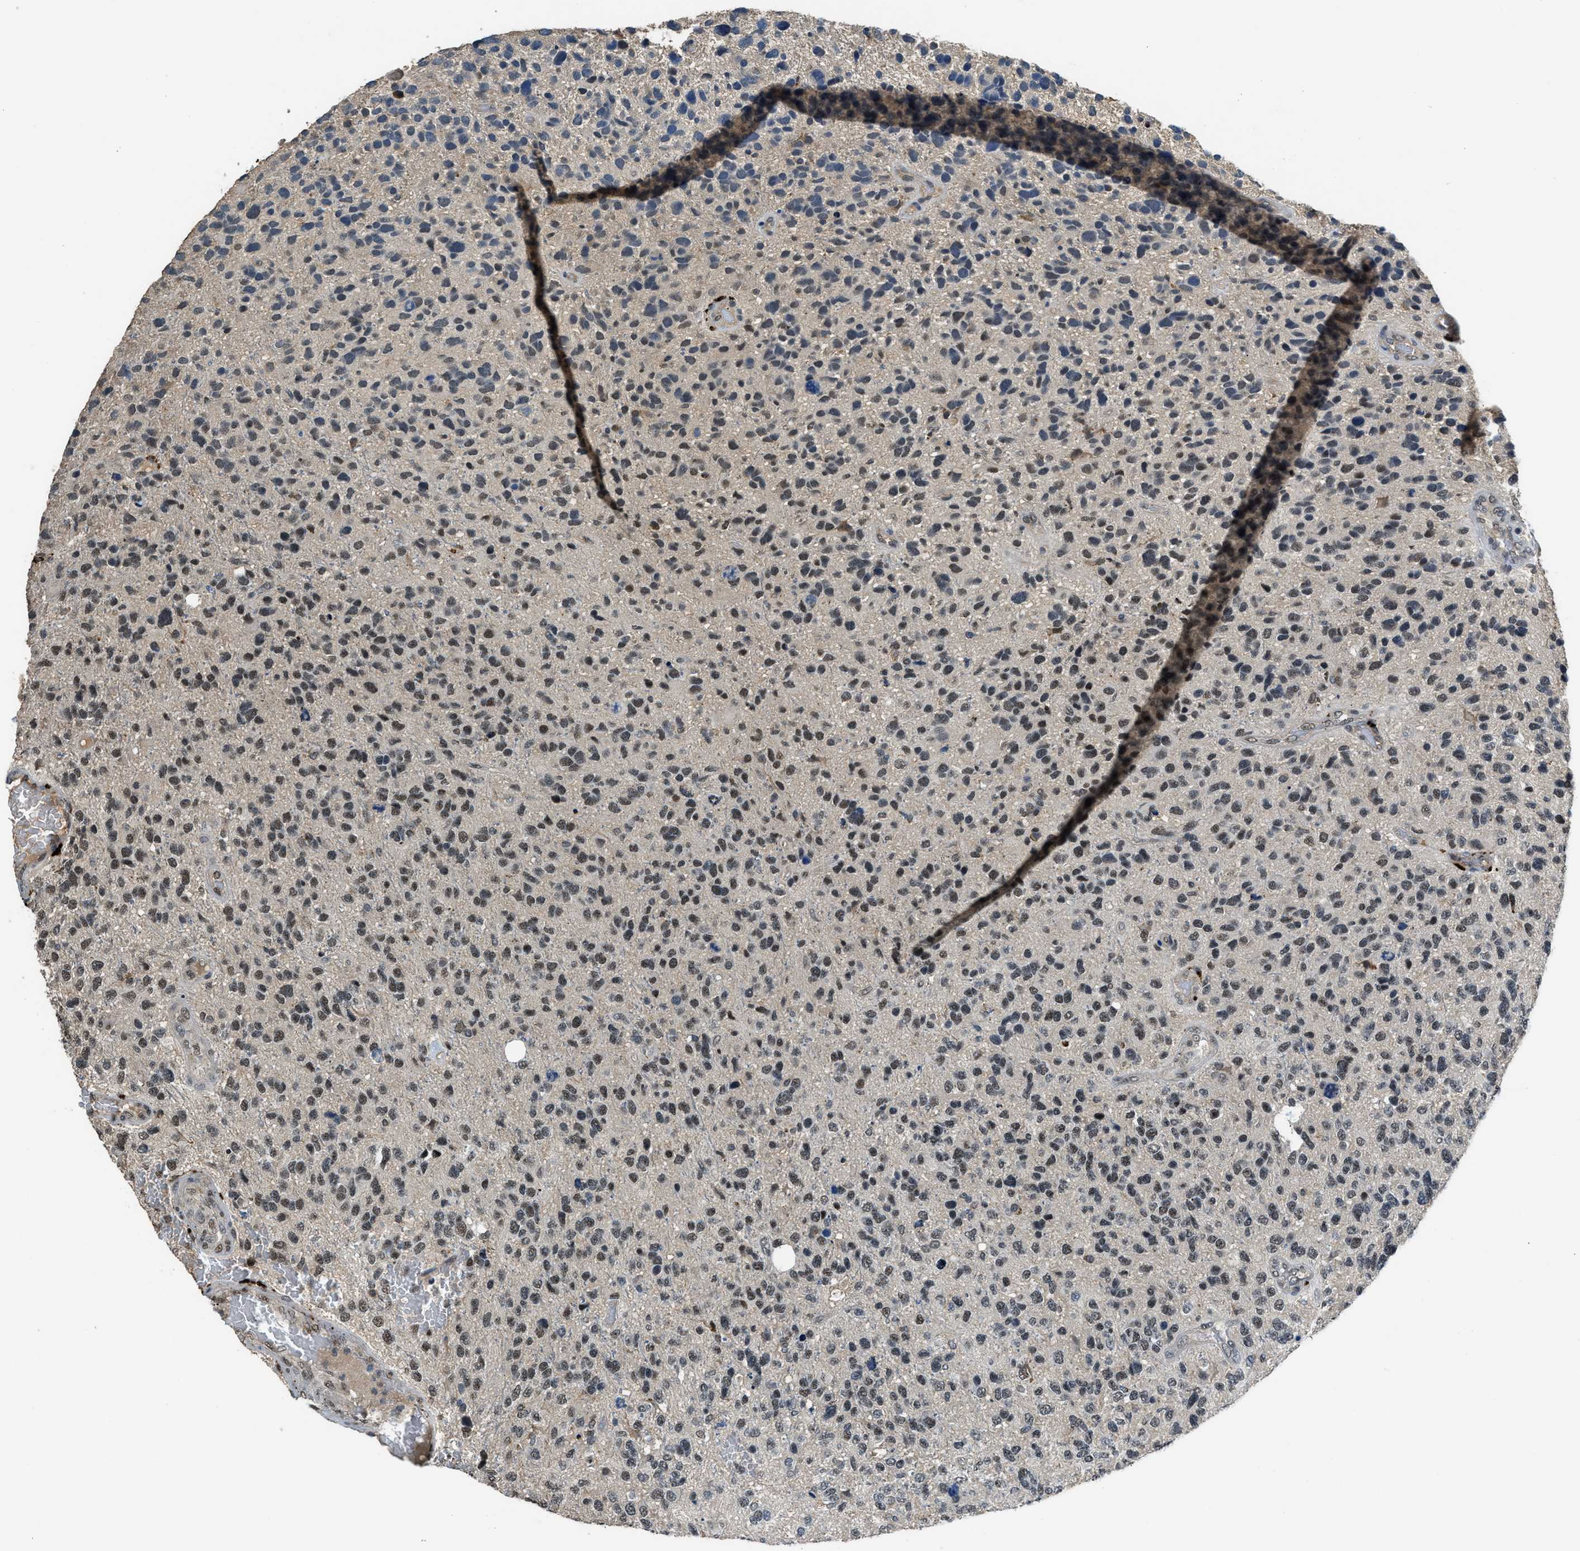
{"staining": {"intensity": "moderate", "quantity": ">75%", "location": "nuclear"}, "tissue": "glioma", "cell_type": "Tumor cells", "image_type": "cancer", "snomed": [{"axis": "morphology", "description": "Glioma, malignant, High grade"}, {"axis": "topography", "description": "Brain"}], "caption": "High-magnification brightfield microscopy of glioma stained with DAB (3,3'-diaminobenzidine) (brown) and counterstained with hematoxylin (blue). tumor cells exhibit moderate nuclear positivity is seen in about>75% of cells. (DAB IHC with brightfield microscopy, high magnification).", "gene": "SLC15A4", "patient": {"sex": "female", "age": 58}}